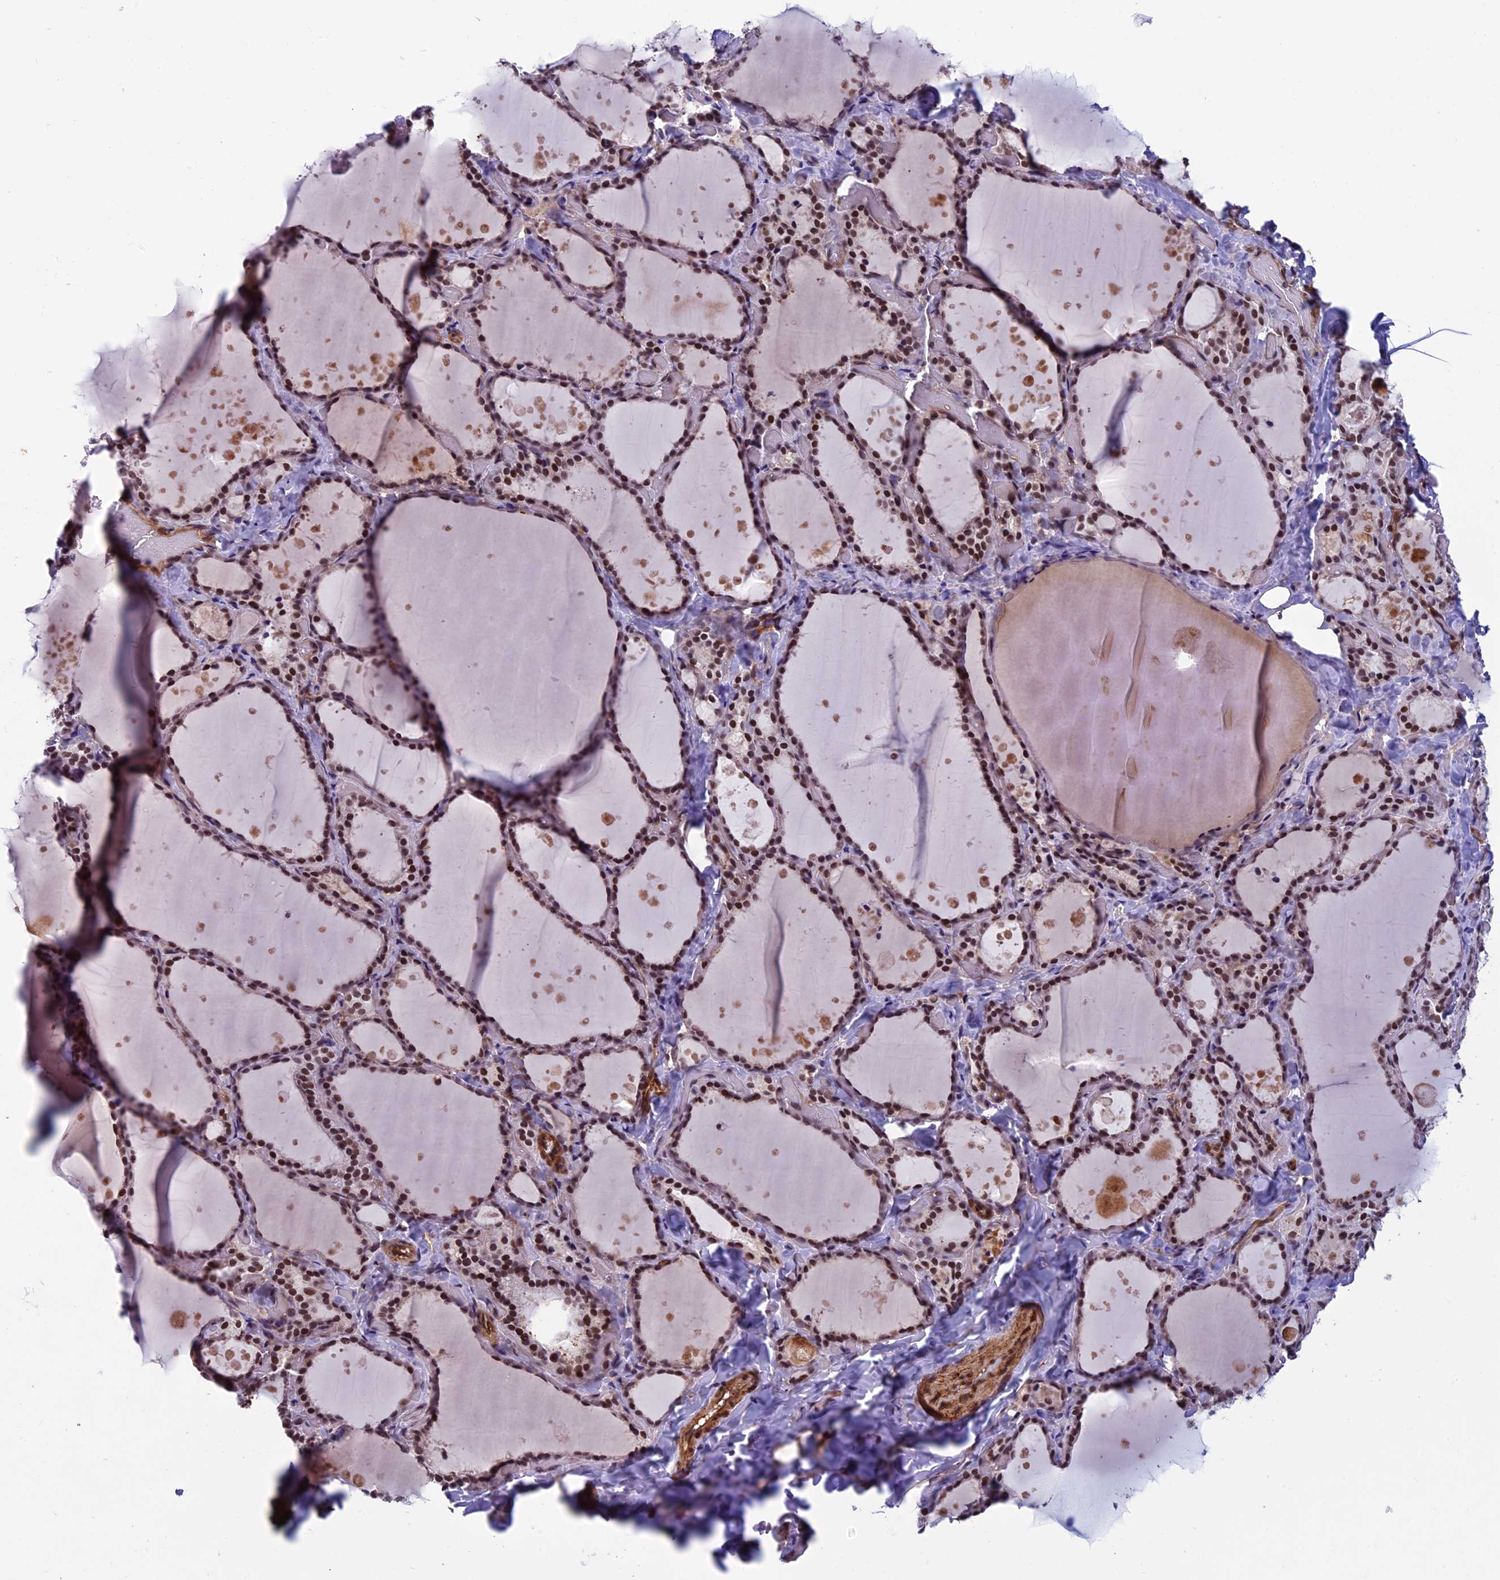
{"staining": {"intensity": "strong", "quantity": ">75%", "location": "nuclear"}, "tissue": "thyroid gland", "cell_type": "Glandular cells", "image_type": "normal", "snomed": [{"axis": "morphology", "description": "Normal tissue, NOS"}, {"axis": "topography", "description": "Thyroid gland"}], "caption": "Brown immunohistochemical staining in unremarkable thyroid gland reveals strong nuclear positivity in approximately >75% of glandular cells.", "gene": "NIPBL", "patient": {"sex": "female", "age": 44}}